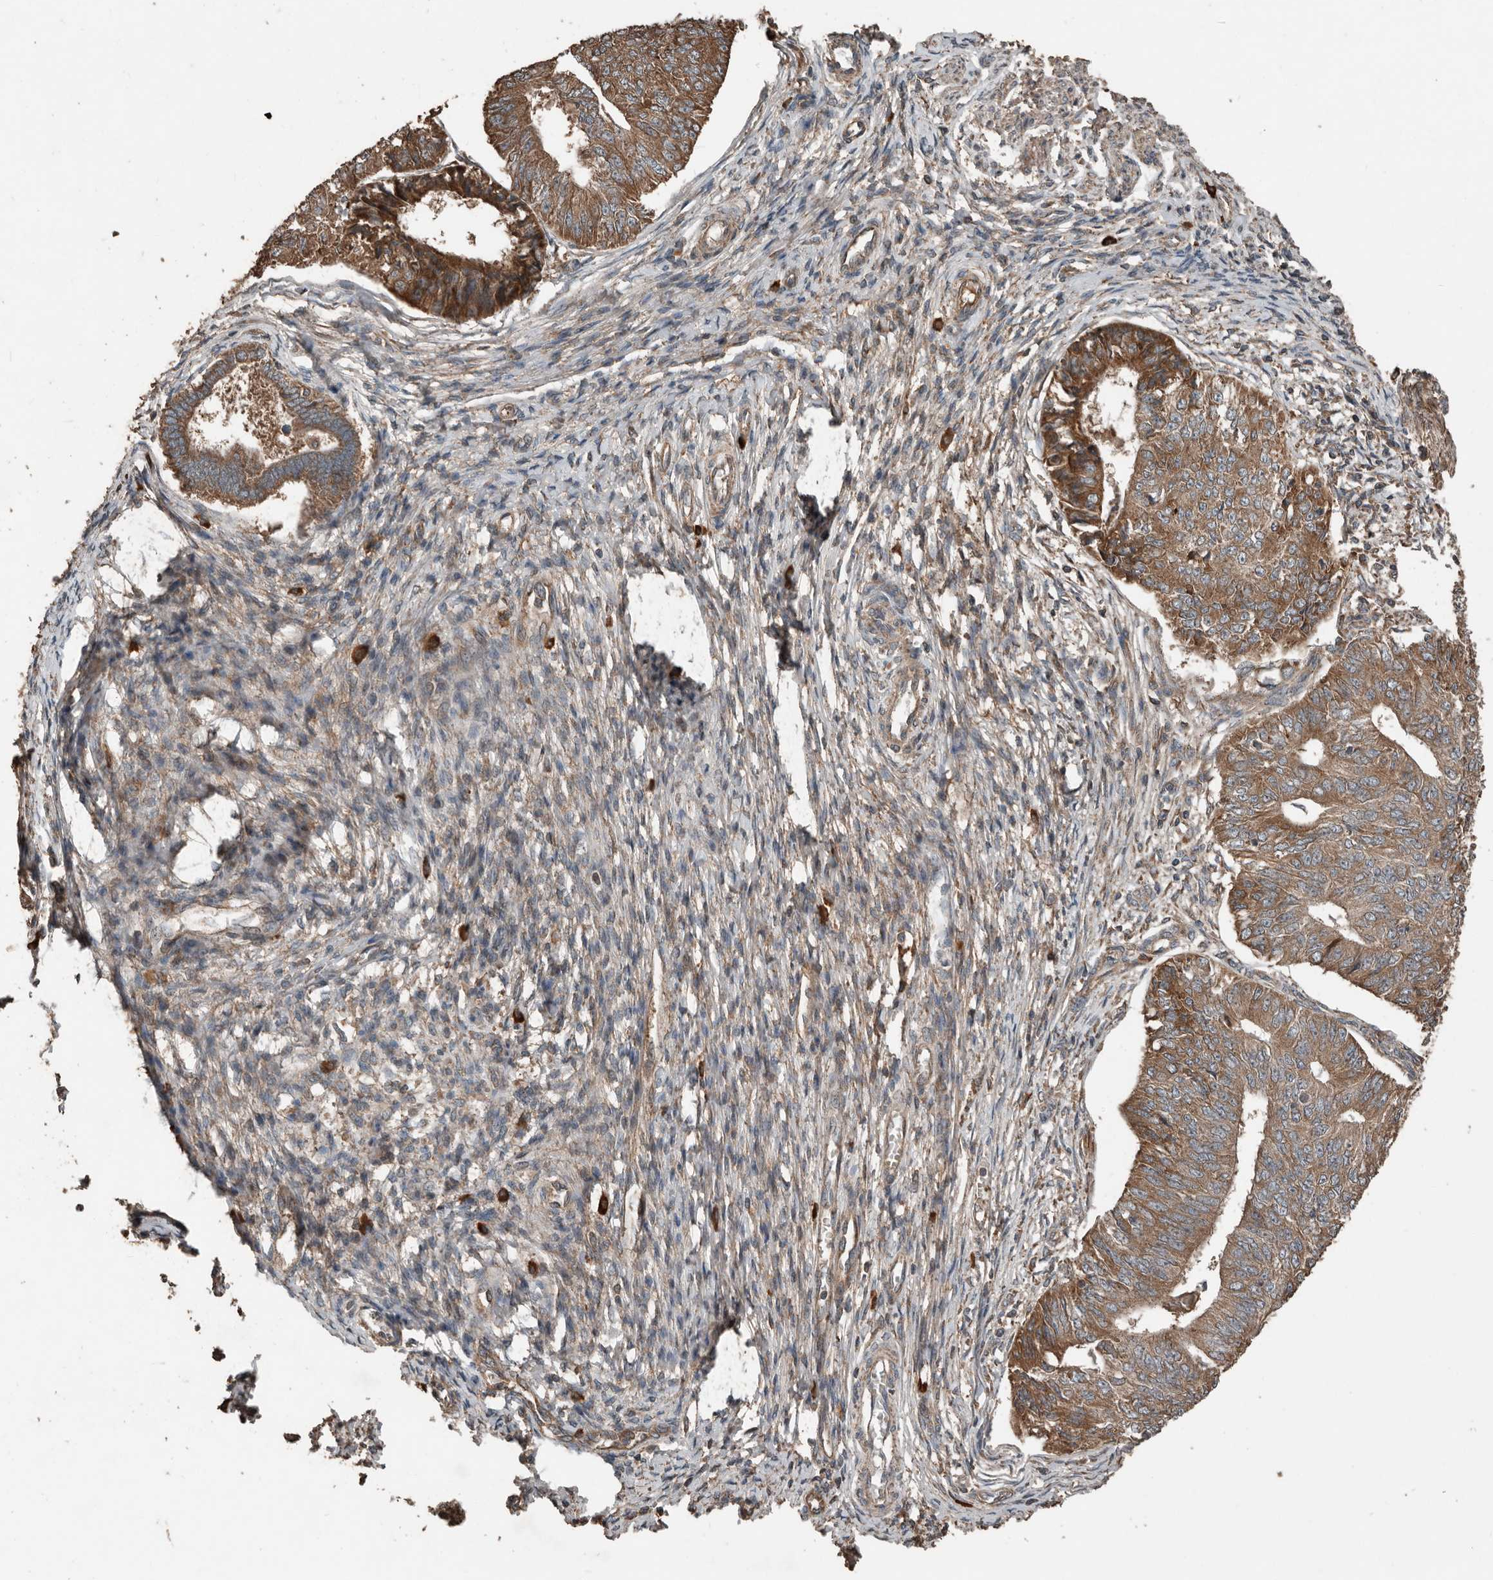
{"staining": {"intensity": "moderate", "quantity": ">75%", "location": "cytoplasmic/membranous"}, "tissue": "endometrial cancer", "cell_type": "Tumor cells", "image_type": "cancer", "snomed": [{"axis": "morphology", "description": "Adenocarcinoma, NOS"}, {"axis": "topography", "description": "Endometrium"}], "caption": "IHC micrograph of neoplastic tissue: endometrial cancer (adenocarcinoma) stained using immunohistochemistry displays medium levels of moderate protein expression localized specifically in the cytoplasmic/membranous of tumor cells, appearing as a cytoplasmic/membranous brown color.", "gene": "RNF207", "patient": {"sex": "female", "age": 32}}